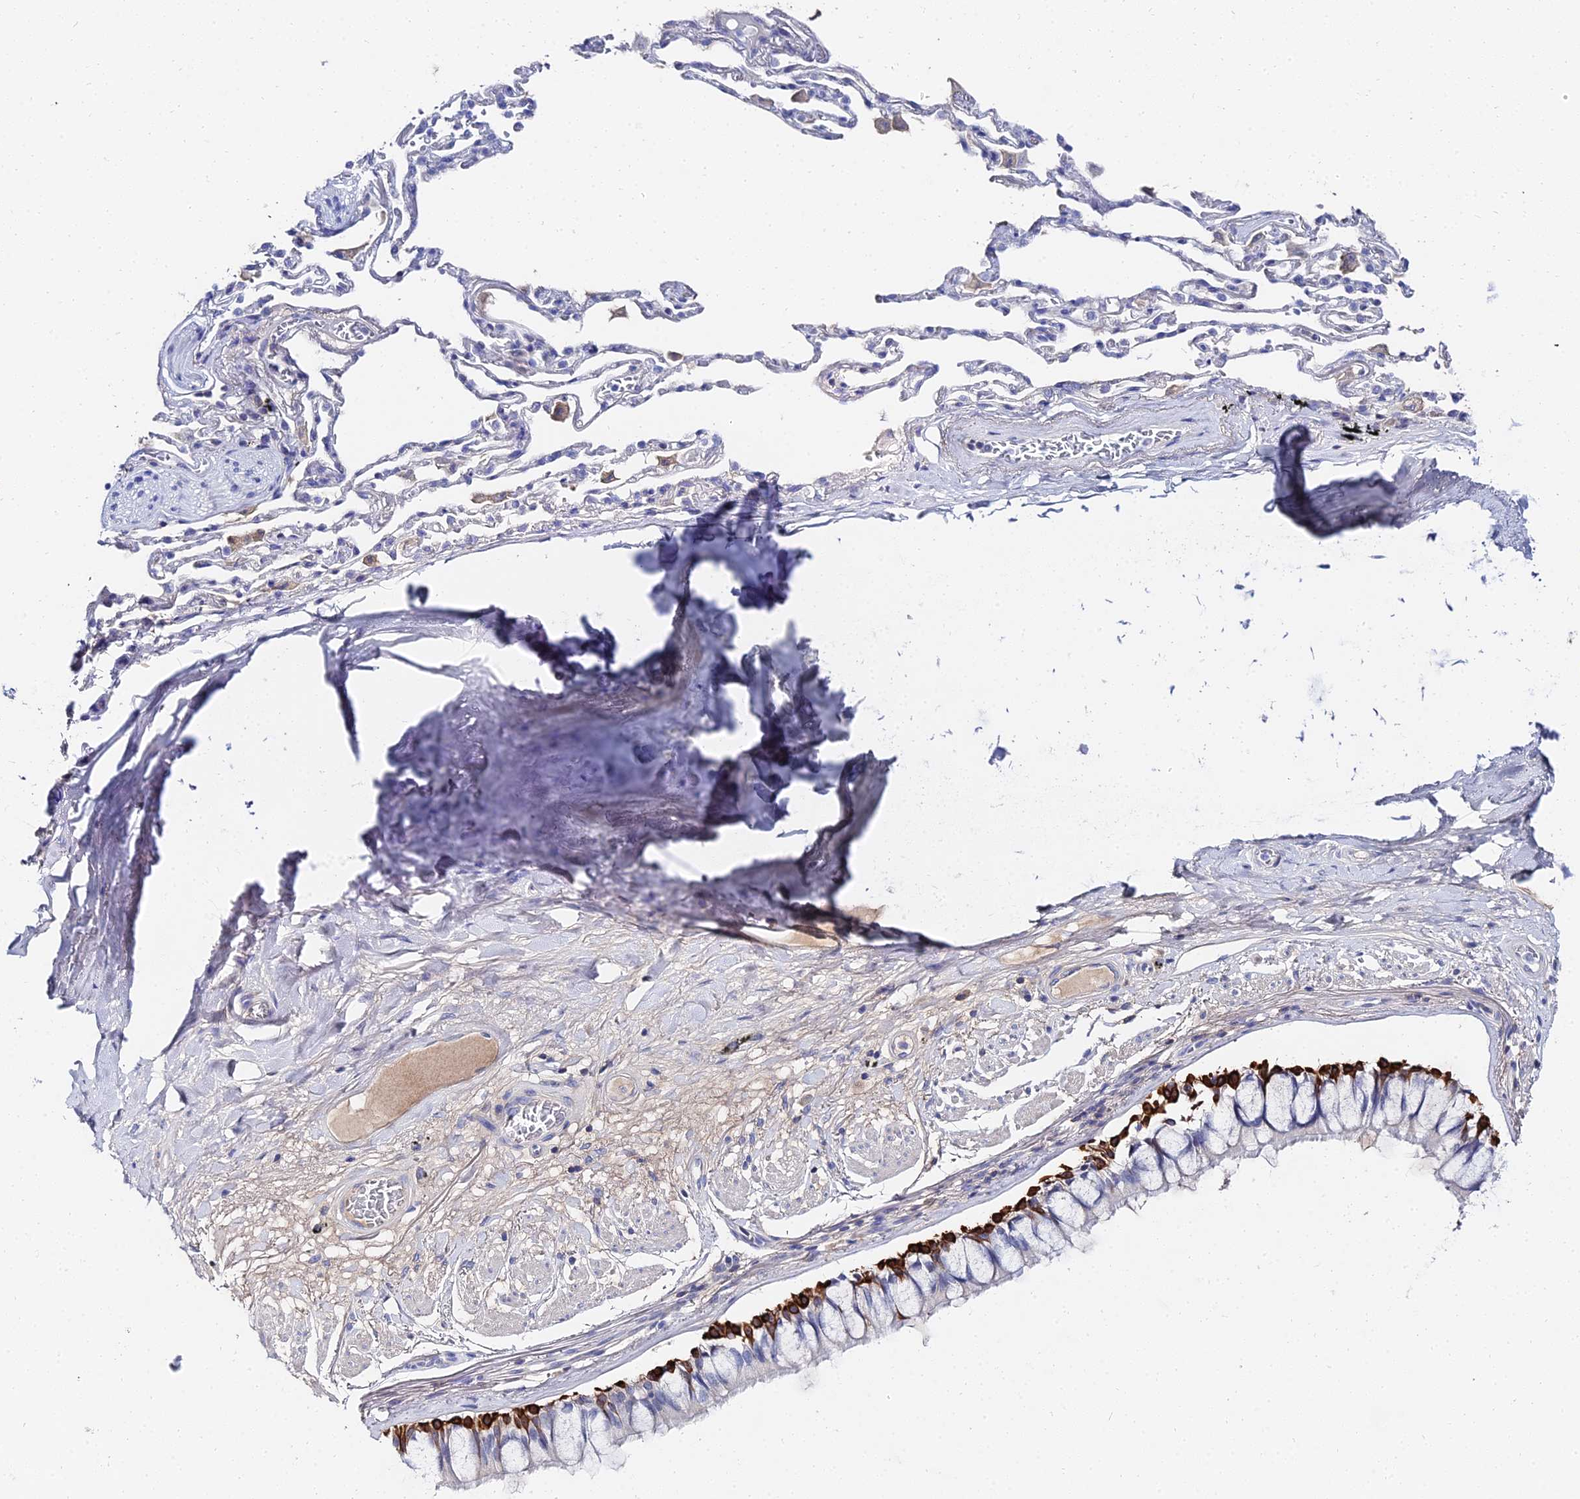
{"staining": {"intensity": "strong", "quantity": "<25%", "location": "cytoplasmic/membranous"}, "tissue": "bronchus", "cell_type": "Respiratory epithelial cells", "image_type": "normal", "snomed": [{"axis": "morphology", "description": "Normal tissue, NOS"}, {"axis": "topography", "description": "Bronchus"}], "caption": "IHC histopathology image of normal bronchus: bronchus stained using immunohistochemistry demonstrates medium levels of strong protein expression localized specifically in the cytoplasmic/membranous of respiratory epithelial cells, appearing as a cytoplasmic/membranous brown color.", "gene": "KRT17", "patient": {"sex": "male", "age": 65}}